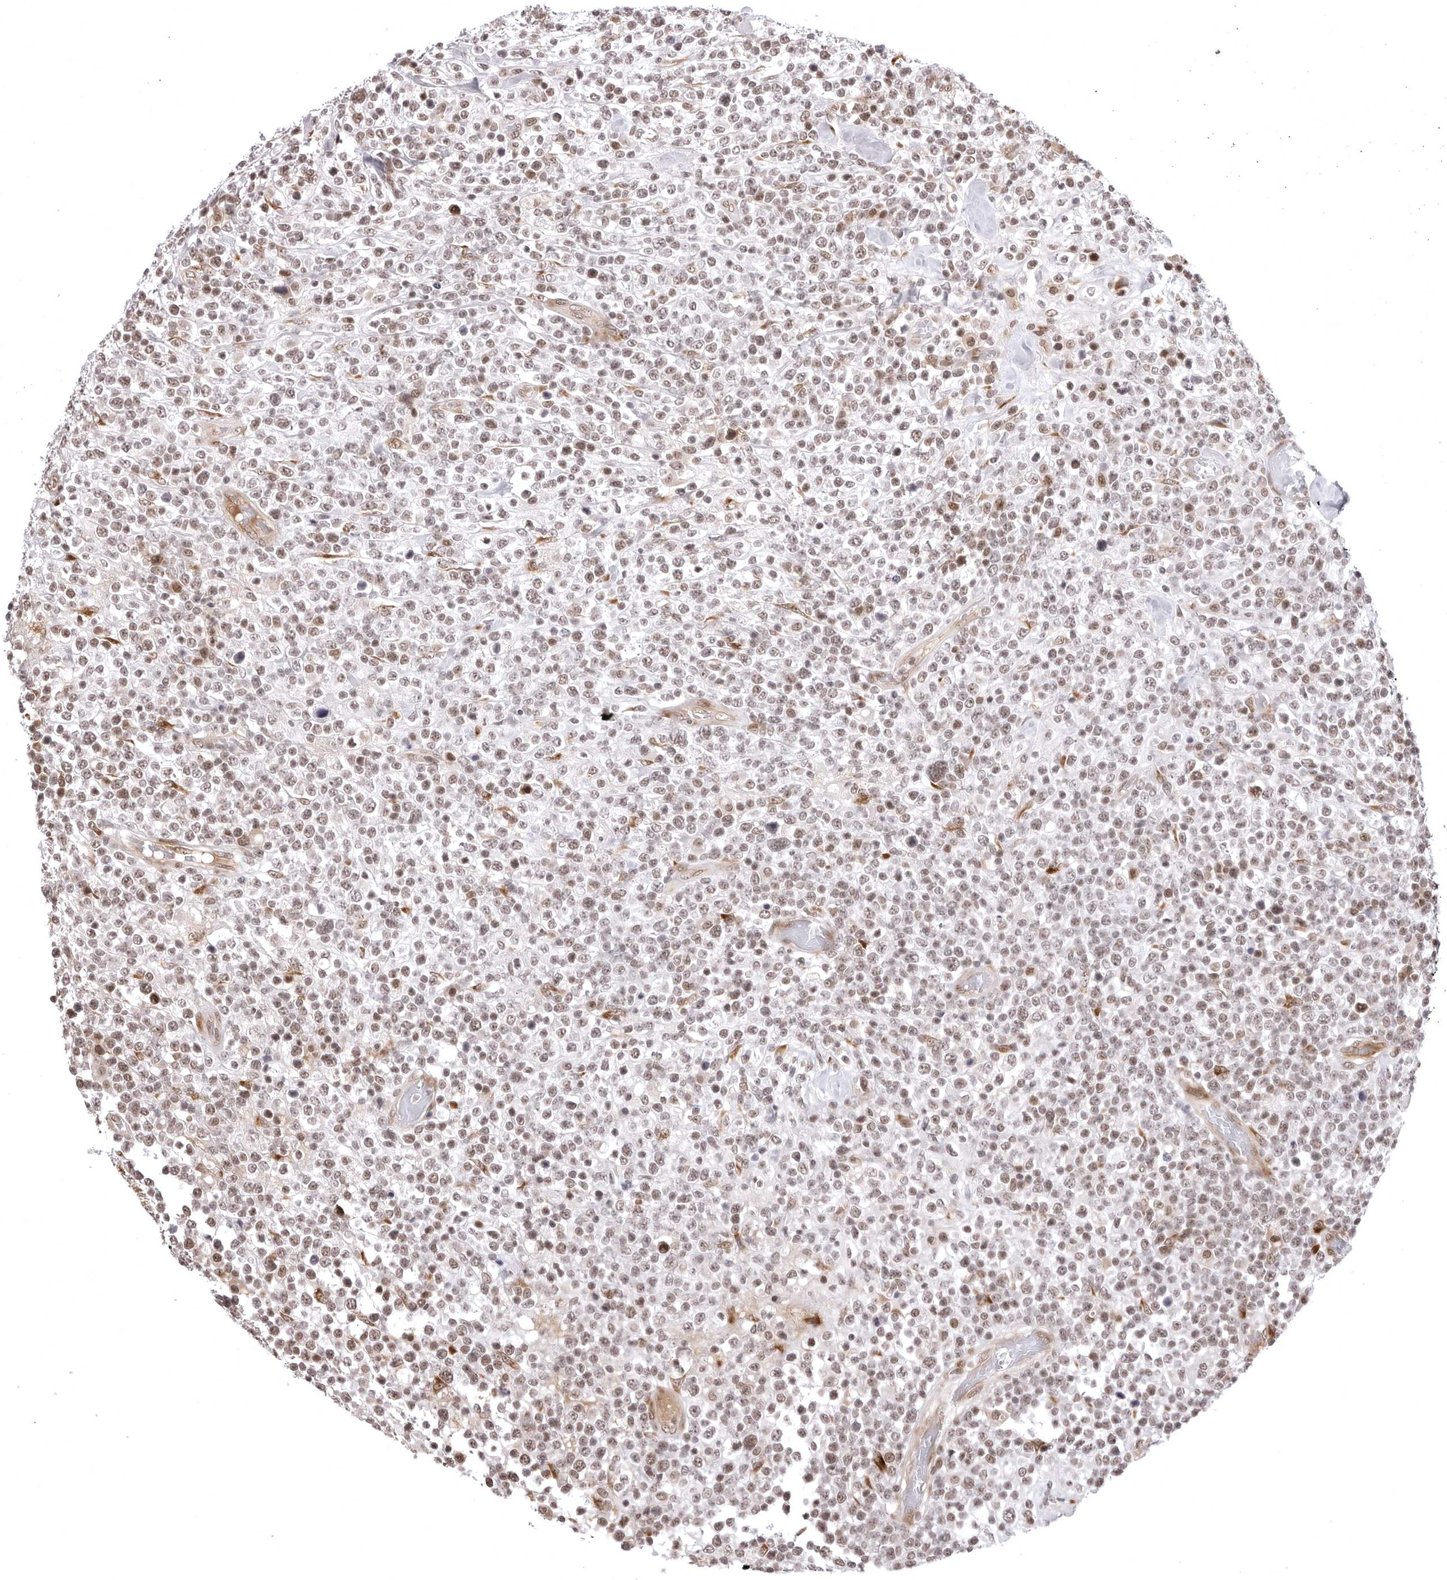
{"staining": {"intensity": "moderate", "quantity": ">75%", "location": "nuclear"}, "tissue": "lymphoma", "cell_type": "Tumor cells", "image_type": "cancer", "snomed": [{"axis": "morphology", "description": "Malignant lymphoma, non-Hodgkin's type, High grade"}, {"axis": "topography", "description": "Colon"}], "caption": "Immunohistochemistry (IHC) (DAB) staining of human high-grade malignant lymphoma, non-Hodgkin's type reveals moderate nuclear protein expression in approximately >75% of tumor cells.", "gene": "PHF3", "patient": {"sex": "female", "age": 53}}